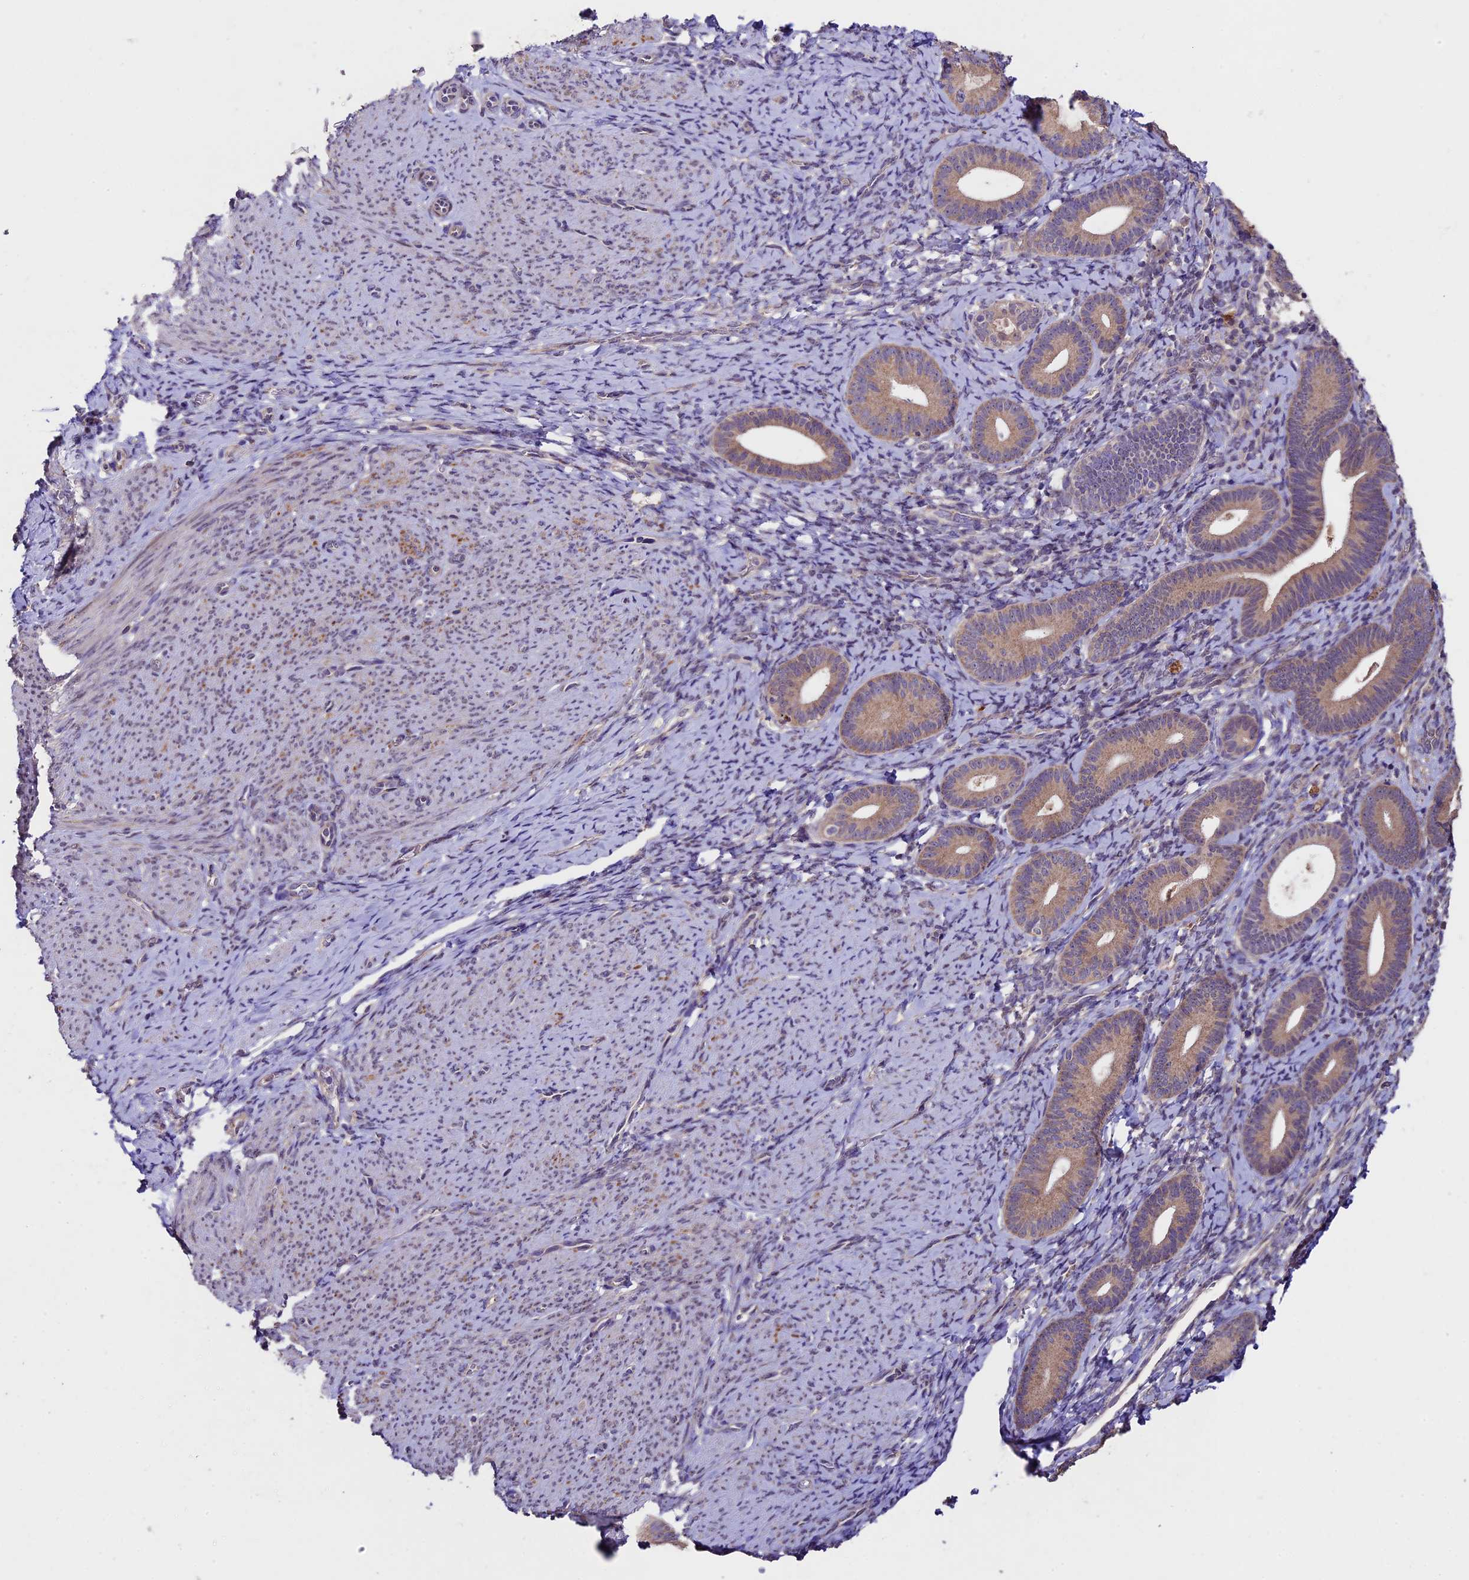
{"staining": {"intensity": "weak", "quantity": "<25%", "location": "cytoplasmic/membranous"}, "tissue": "endometrium", "cell_type": "Cells in endometrial stroma", "image_type": "normal", "snomed": [{"axis": "morphology", "description": "Normal tissue, NOS"}, {"axis": "topography", "description": "Endometrium"}], "caption": "This is an IHC histopathology image of unremarkable human endometrium. There is no expression in cells in endometrial stroma.", "gene": "SBNO2", "patient": {"sex": "female", "age": 65}}